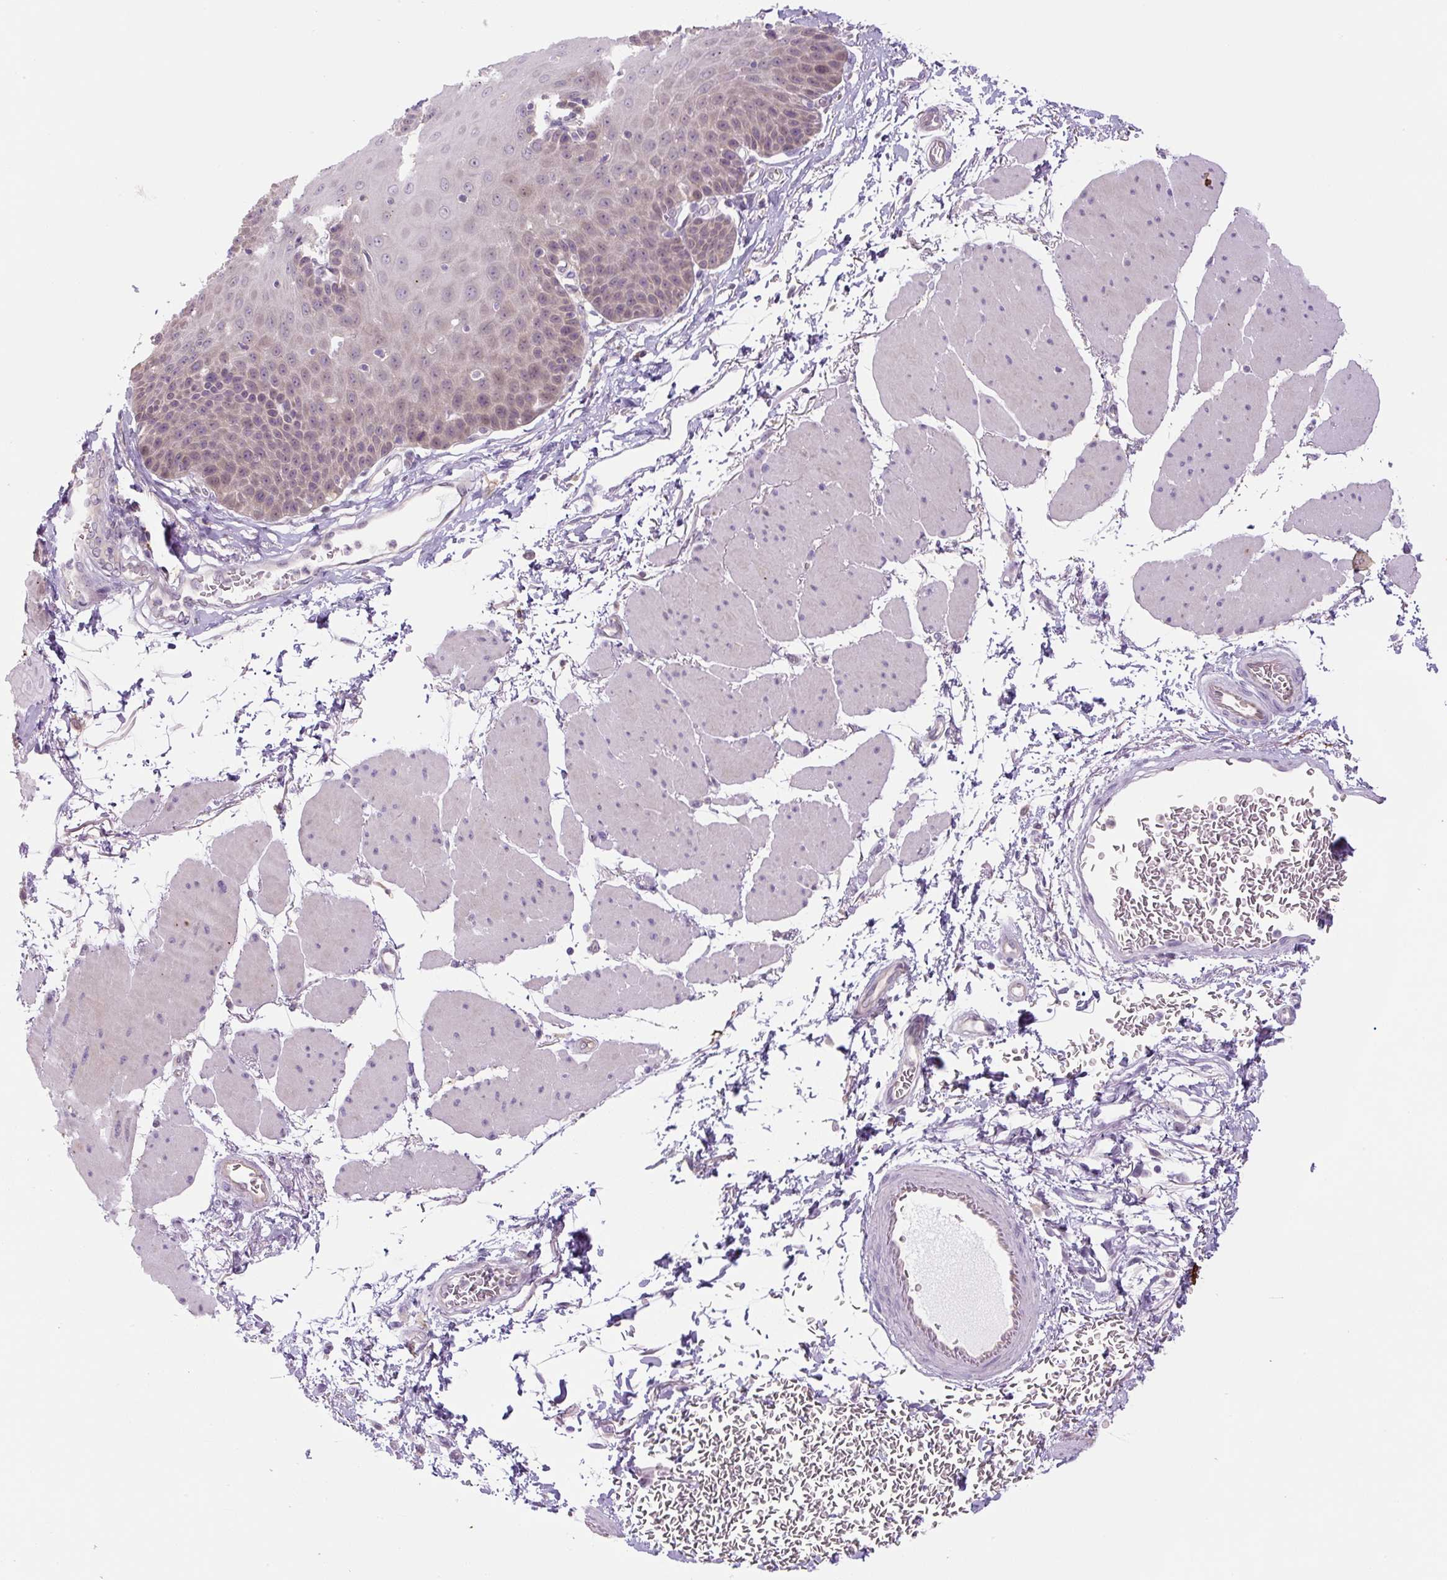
{"staining": {"intensity": "negative", "quantity": "none", "location": "none"}, "tissue": "esophagus", "cell_type": "Squamous epithelial cells", "image_type": "normal", "snomed": [{"axis": "morphology", "description": "Normal tissue, NOS"}, {"axis": "topography", "description": "Esophagus"}], "caption": "DAB (3,3'-diaminobenzidine) immunohistochemical staining of benign esophagus exhibits no significant staining in squamous epithelial cells.", "gene": "SPSB2", "patient": {"sex": "female", "age": 81}}